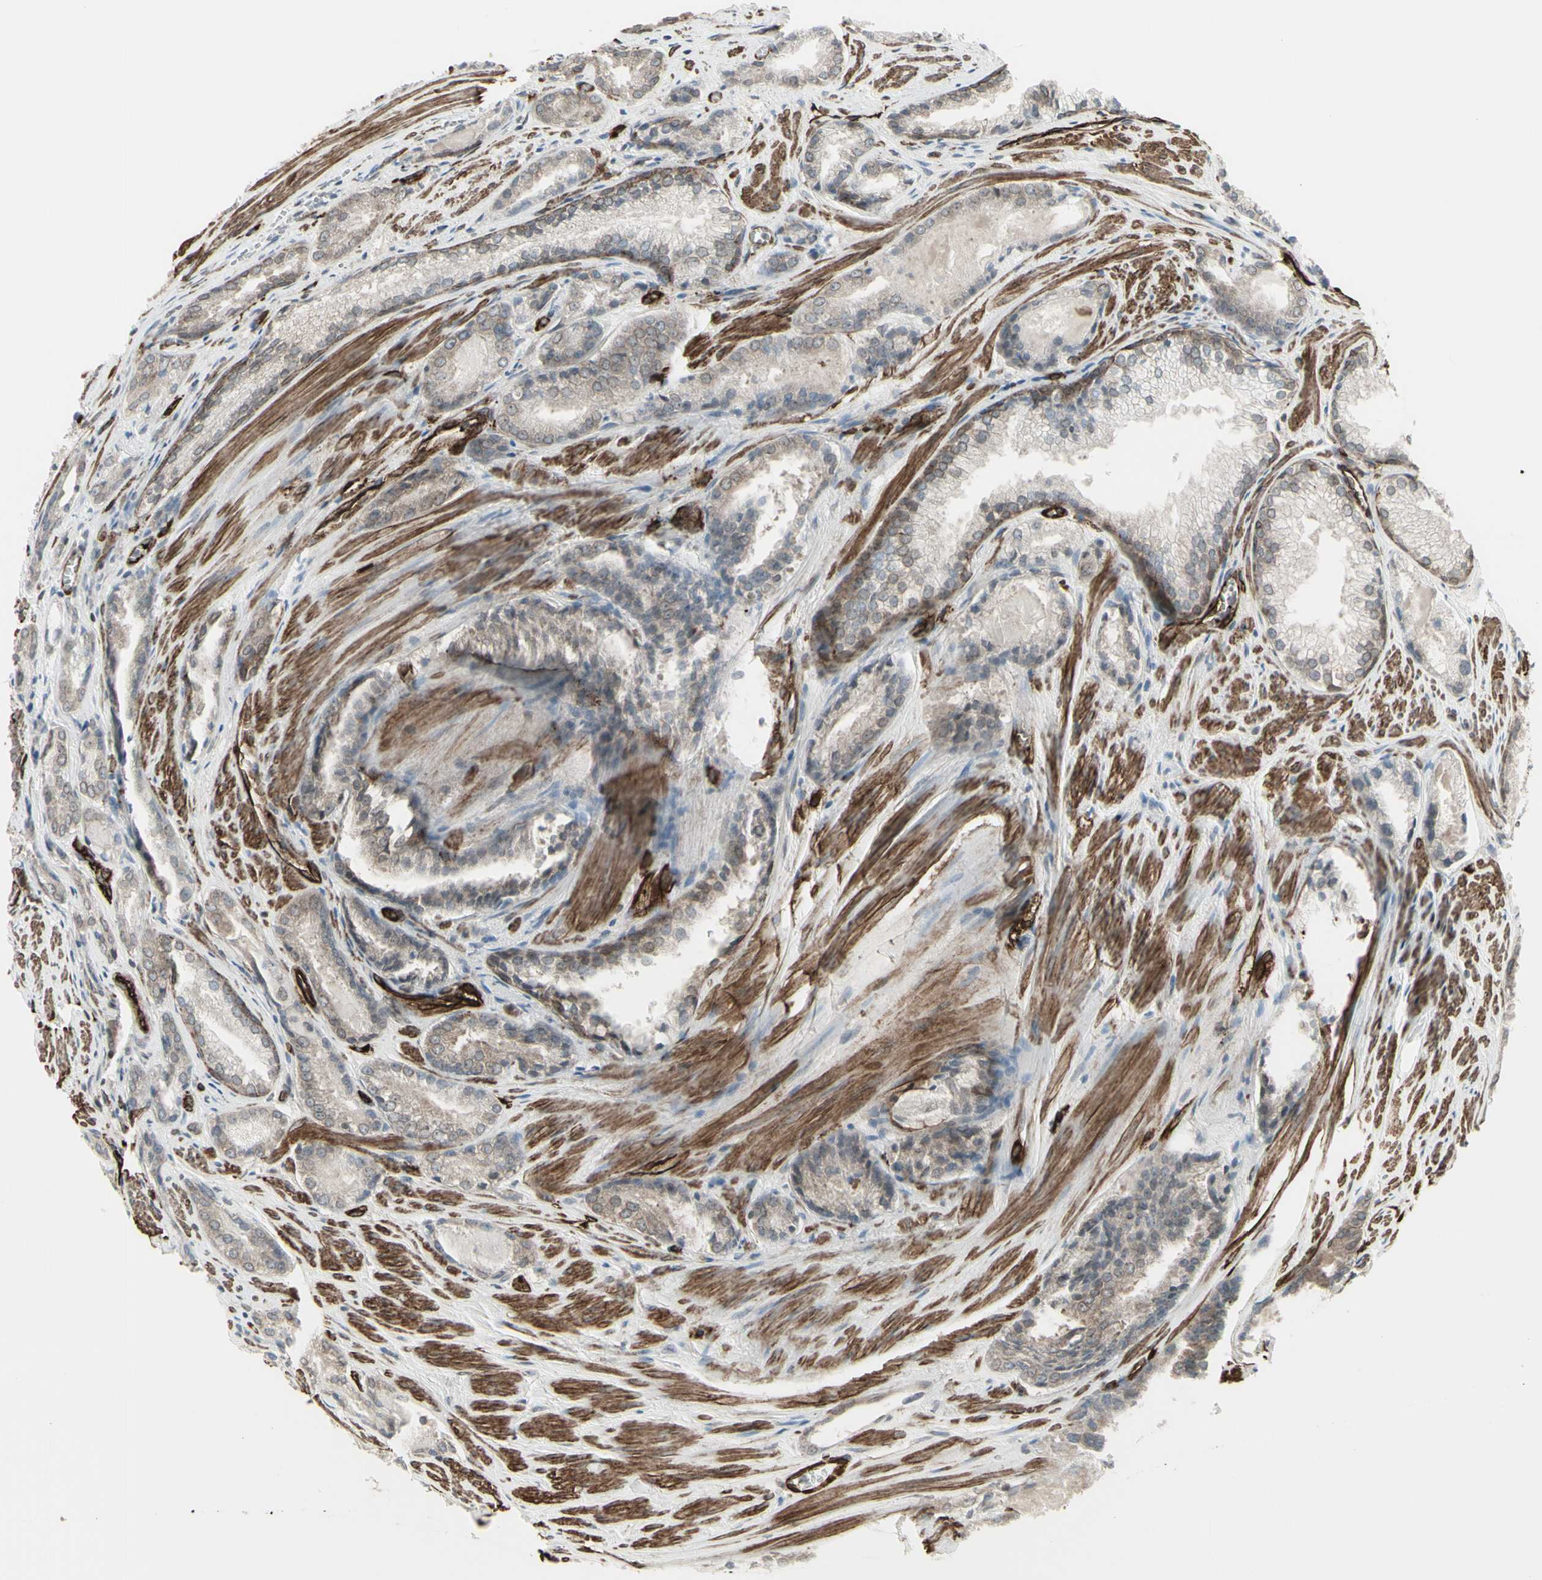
{"staining": {"intensity": "weak", "quantity": ">75%", "location": "cytoplasmic/membranous"}, "tissue": "prostate cancer", "cell_type": "Tumor cells", "image_type": "cancer", "snomed": [{"axis": "morphology", "description": "Adenocarcinoma, Low grade"}, {"axis": "topography", "description": "Prostate"}], "caption": "There is low levels of weak cytoplasmic/membranous positivity in tumor cells of prostate adenocarcinoma (low-grade), as demonstrated by immunohistochemical staining (brown color).", "gene": "DTX3L", "patient": {"sex": "male", "age": 60}}